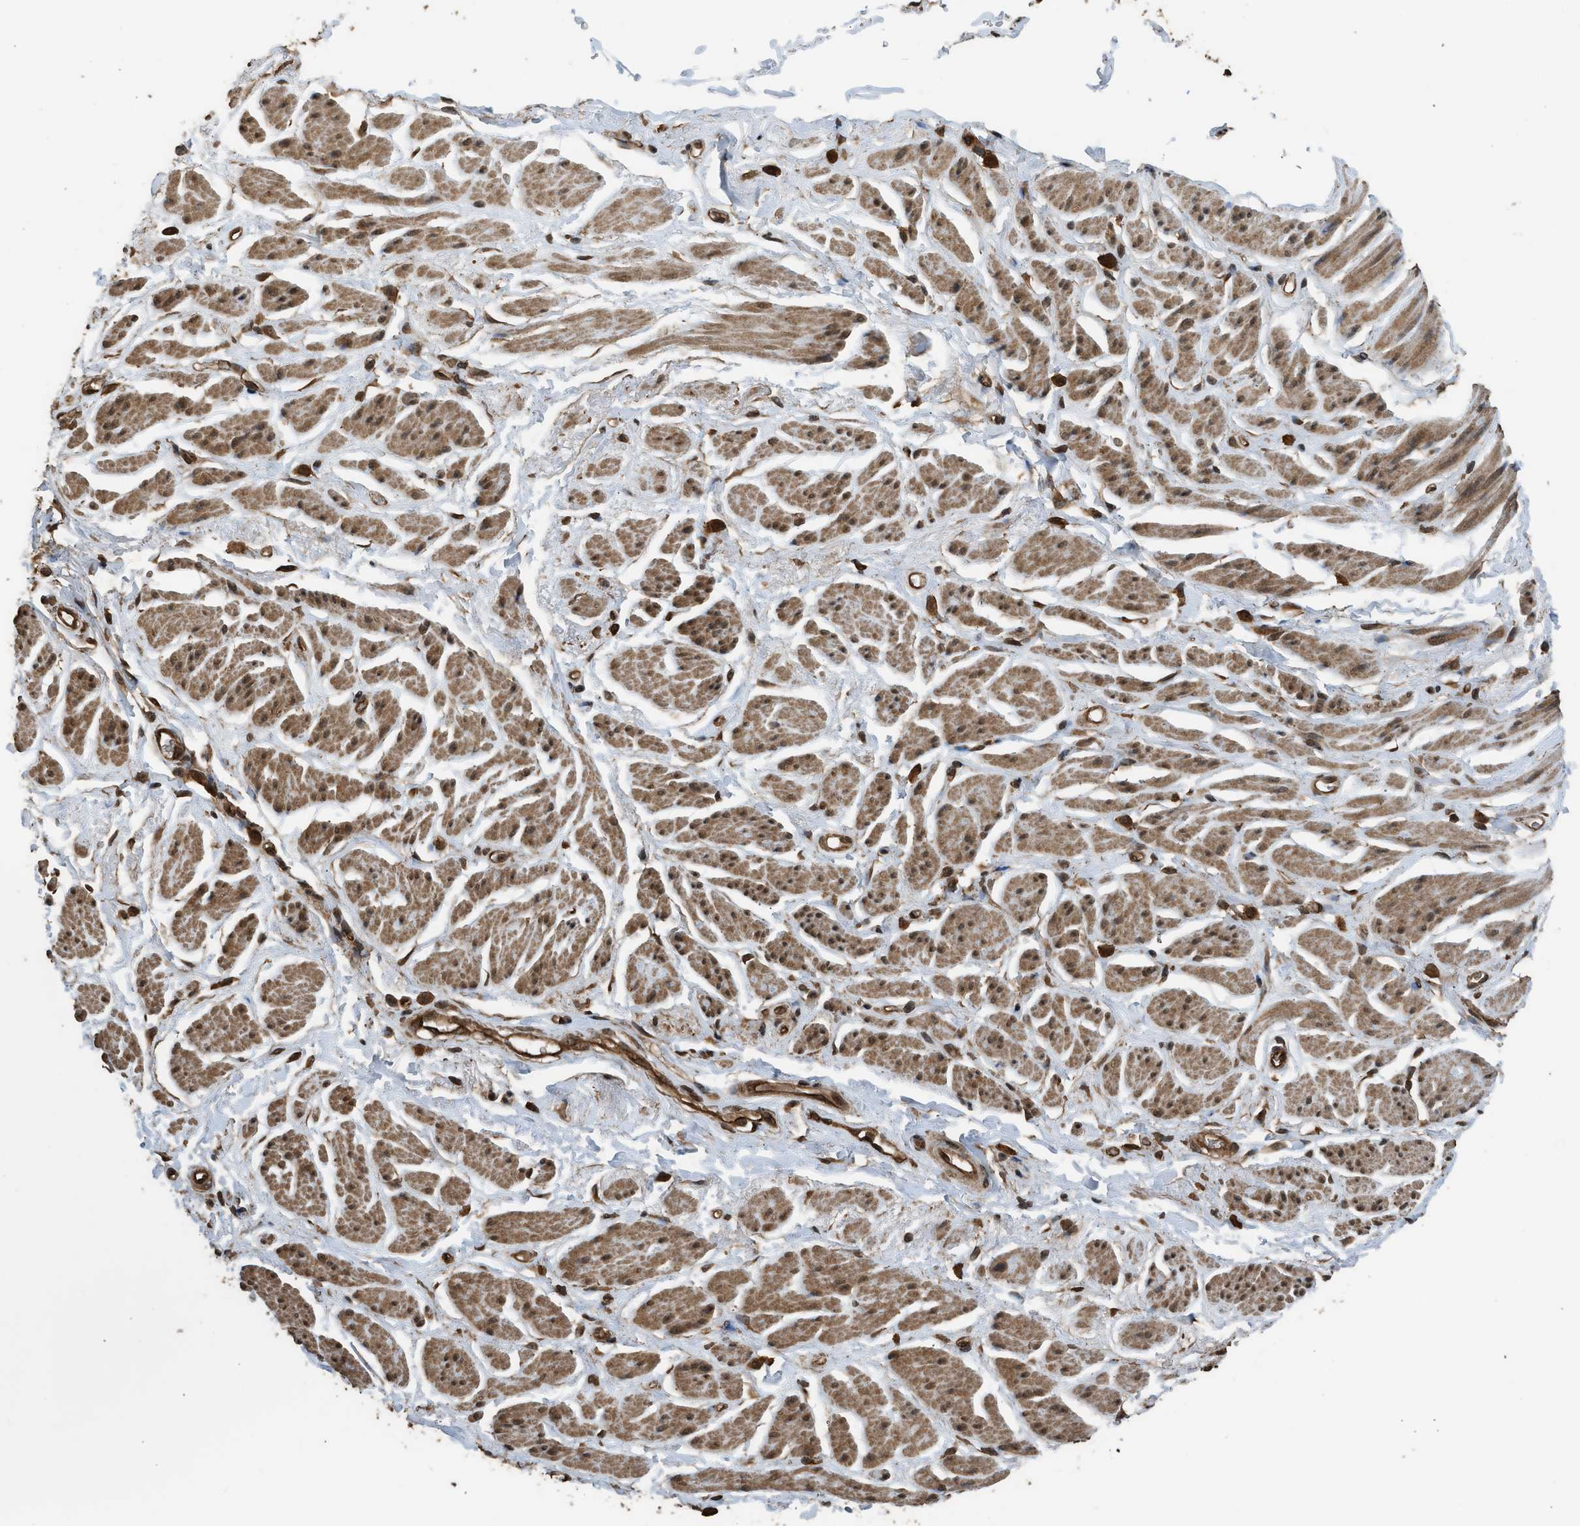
{"staining": {"intensity": "strong", "quantity": ">75%", "location": "cytoplasmic/membranous,nuclear"}, "tissue": "adipose tissue", "cell_type": "Adipocytes", "image_type": "normal", "snomed": [{"axis": "morphology", "description": "Normal tissue, NOS"}, {"axis": "topography", "description": "Soft tissue"}, {"axis": "topography", "description": "Peripheral nerve tissue"}], "caption": "Strong cytoplasmic/membranous,nuclear positivity for a protein is seen in about >75% of adipocytes of unremarkable adipose tissue using immunohistochemistry (IHC).", "gene": "MYBL2", "patient": {"sex": "female", "age": 71}}